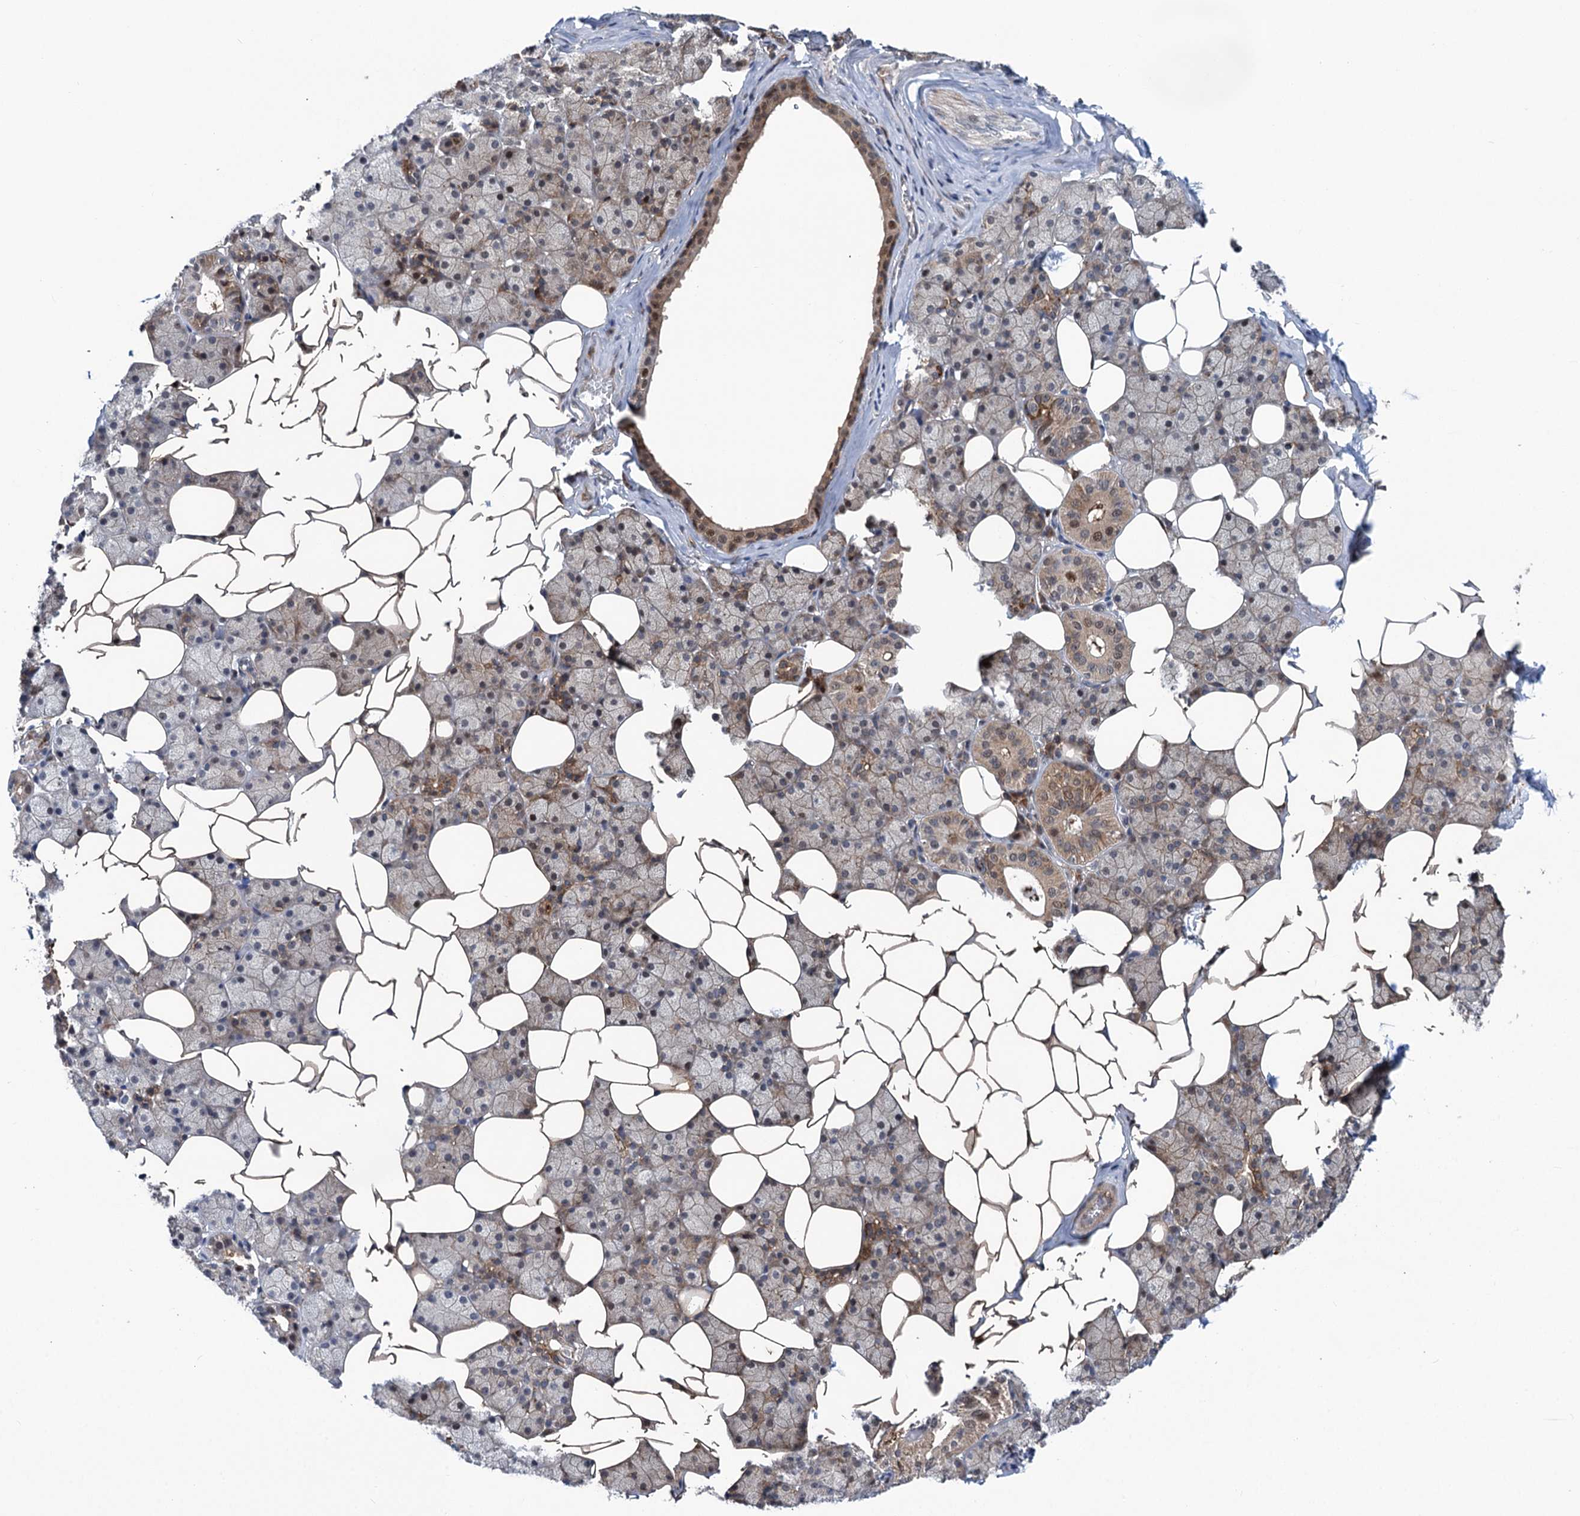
{"staining": {"intensity": "moderate", "quantity": "<25%", "location": "cytoplasmic/membranous,nuclear"}, "tissue": "salivary gland", "cell_type": "Glandular cells", "image_type": "normal", "snomed": [{"axis": "morphology", "description": "Normal tissue, NOS"}, {"axis": "topography", "description": "Salivary gland"}], "caption": "A photomicrograph showing moderate cytoplasmic/membranous,nuclear positivity in approximately <25% of glandular cells in normal salivary gland, as visualized by brown immunohistochemical staining.", "gene": "GPBP1", "patient": {"sex": "female", "age": 33}}